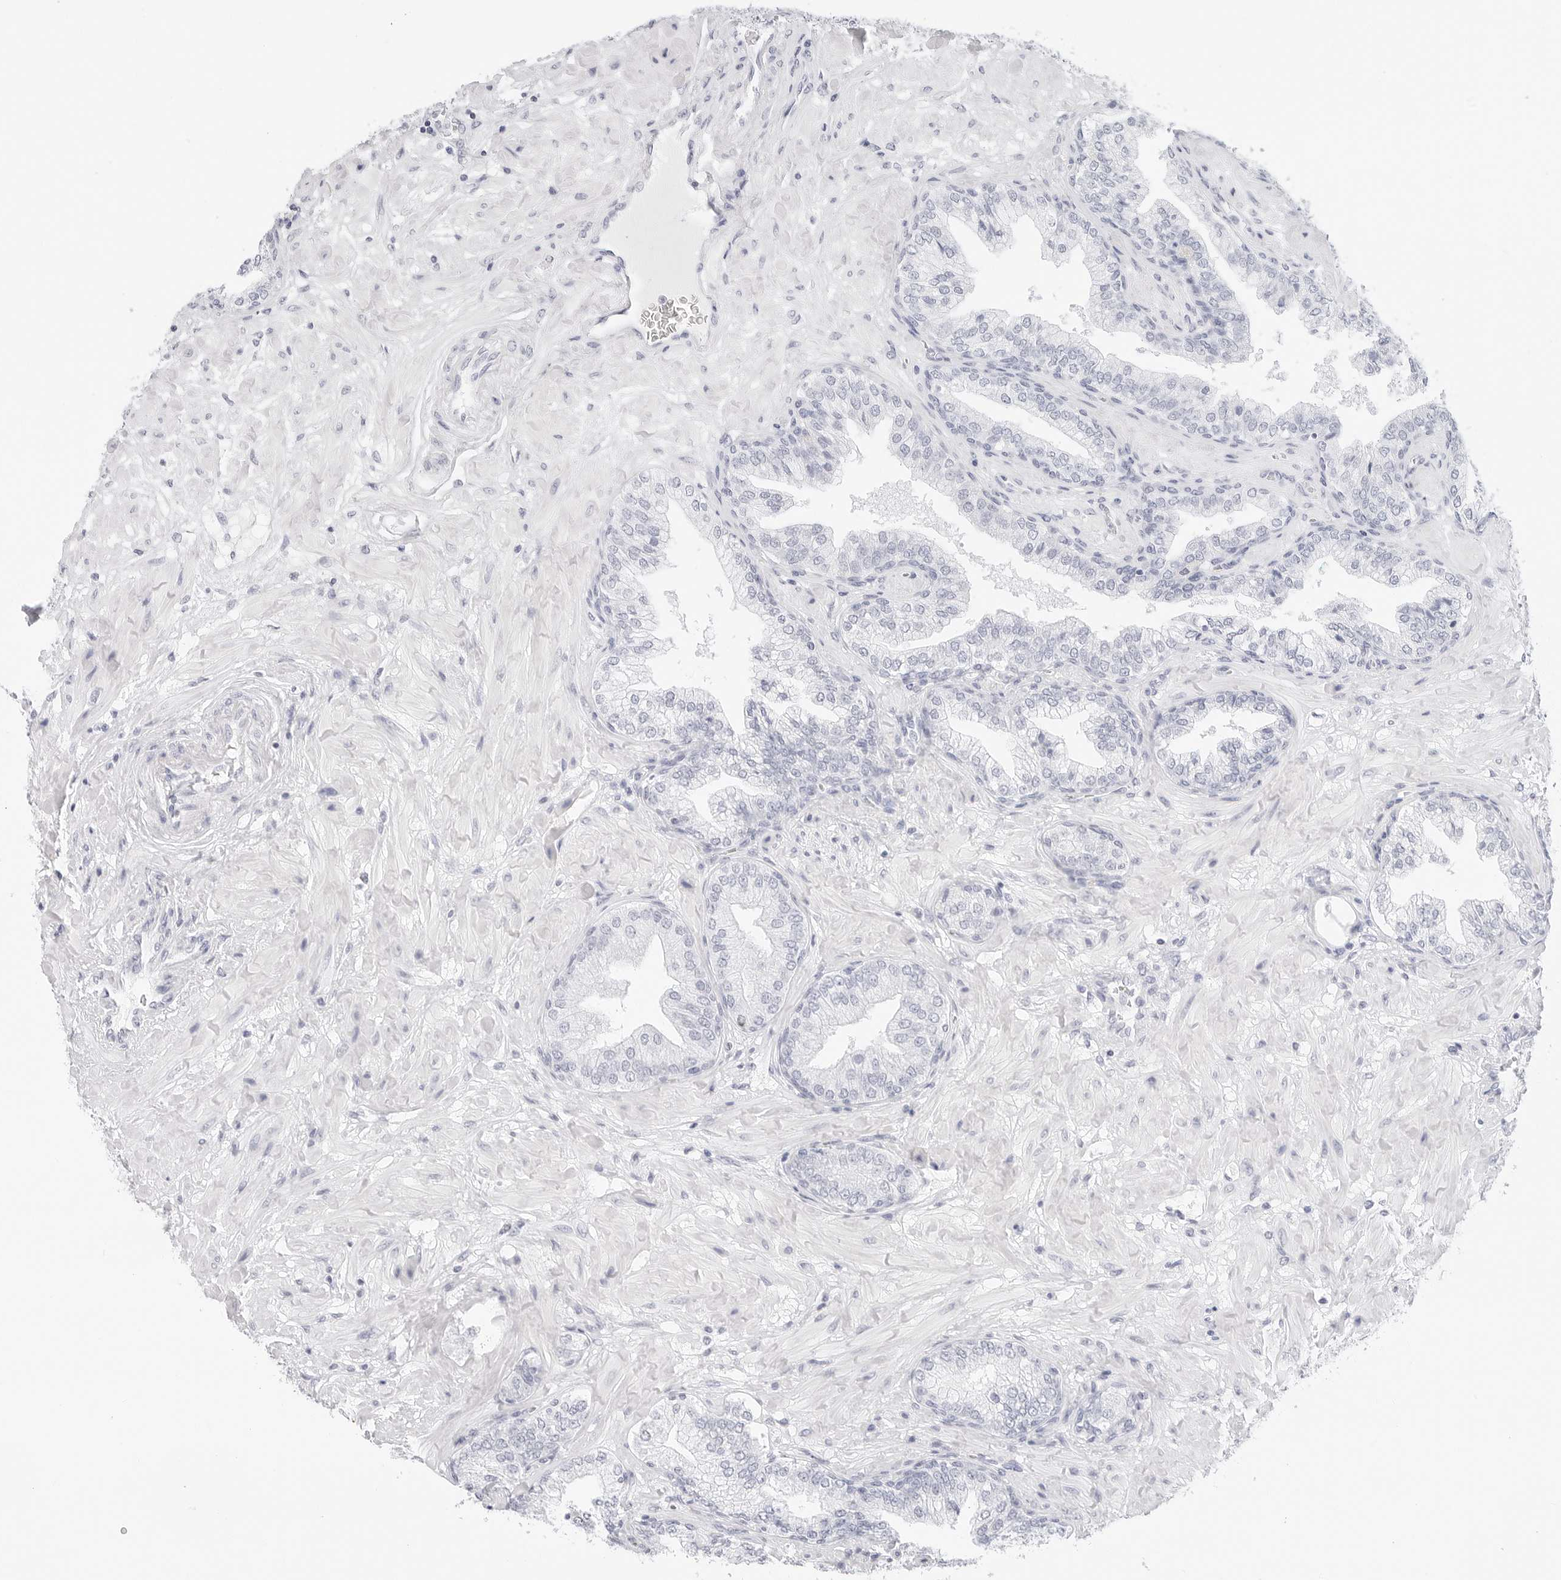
{"staining": {"intensity": "negative", "quantity": "none", "location": "none"}, "tissue": "prostate cancer", "cell_type": "Tumor cells", "image_type": "cancer", "snomed": [{"axis": "morphology", "description": "Adenocarcinoma, High grade"}, {"axis": "topography", "description": "Prostate"}], "caption": "This is a histopathology image of immunohistochemistry staining of prostate cancer (adenocarcinoma (high-grade)), which shows no expression in tumor cells.", "gene": "TFF2", "patient": {"sex": "male", "age": 59}}